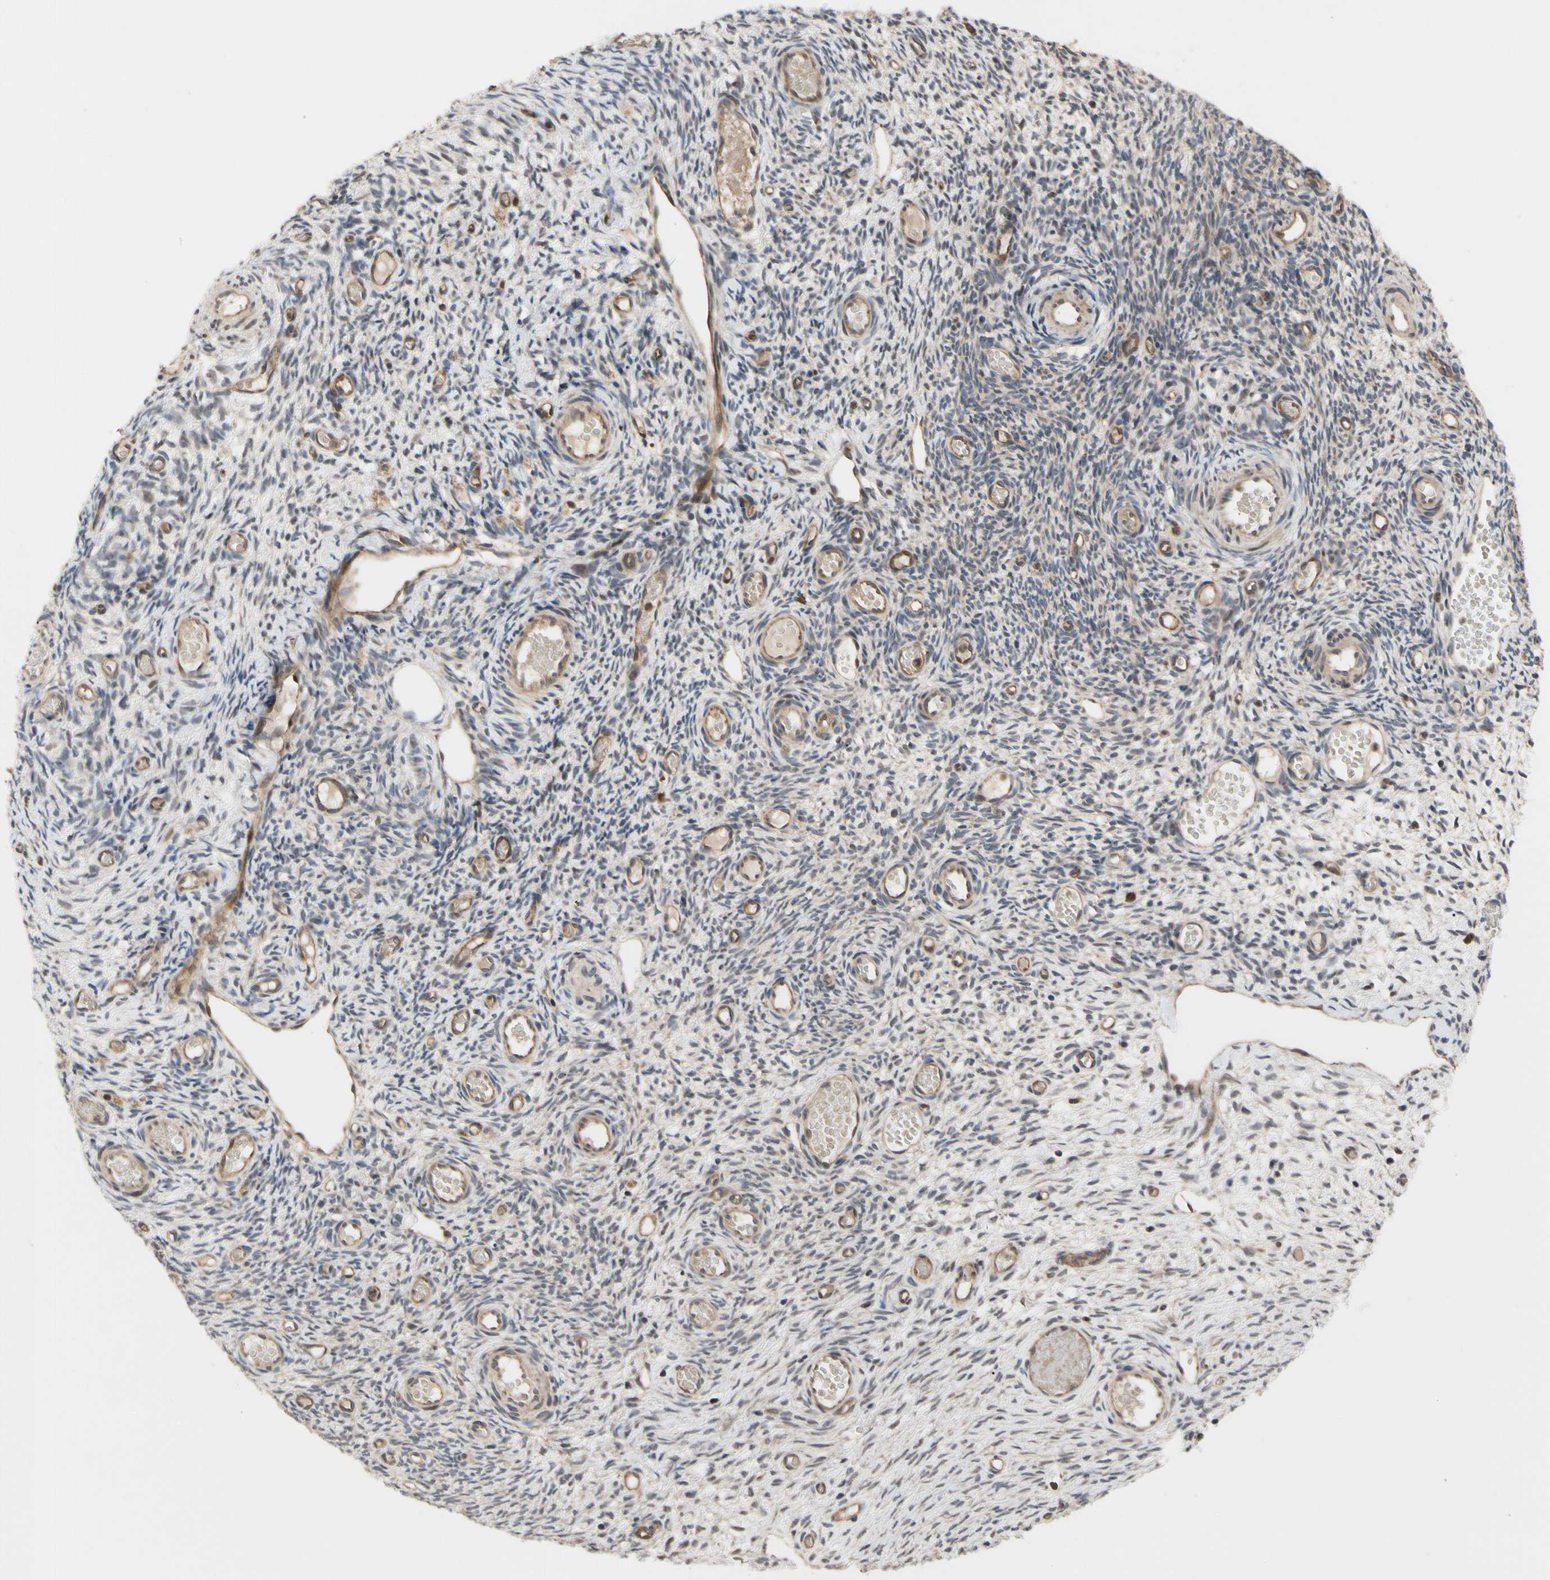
{"staining": {"intensity": "weak", "quantity": "25%-75%", "location": "cytoplasmic/membranous"}, "tissue": "ovary", "cell_type": "Ovarian stroma cells", "image_type": "normal", "snomed": [{"axis": "morphology", "description": "Normal tissue, NOS"}, {"axis": "topography", "description": "Ovary"}], "caption": "Protein staining of normal ovary displays weak cytoplasmic/membranous positivity in about 25%-75% of ovarian stroma cells. The staining was performed using DAB to visualize the protein expression in brown, while the nuclei were stained in blue with hematoxylin (Magnification: 20x).", "gene": "CYTIP", "patient": {"sex": "female", "age": 35}}